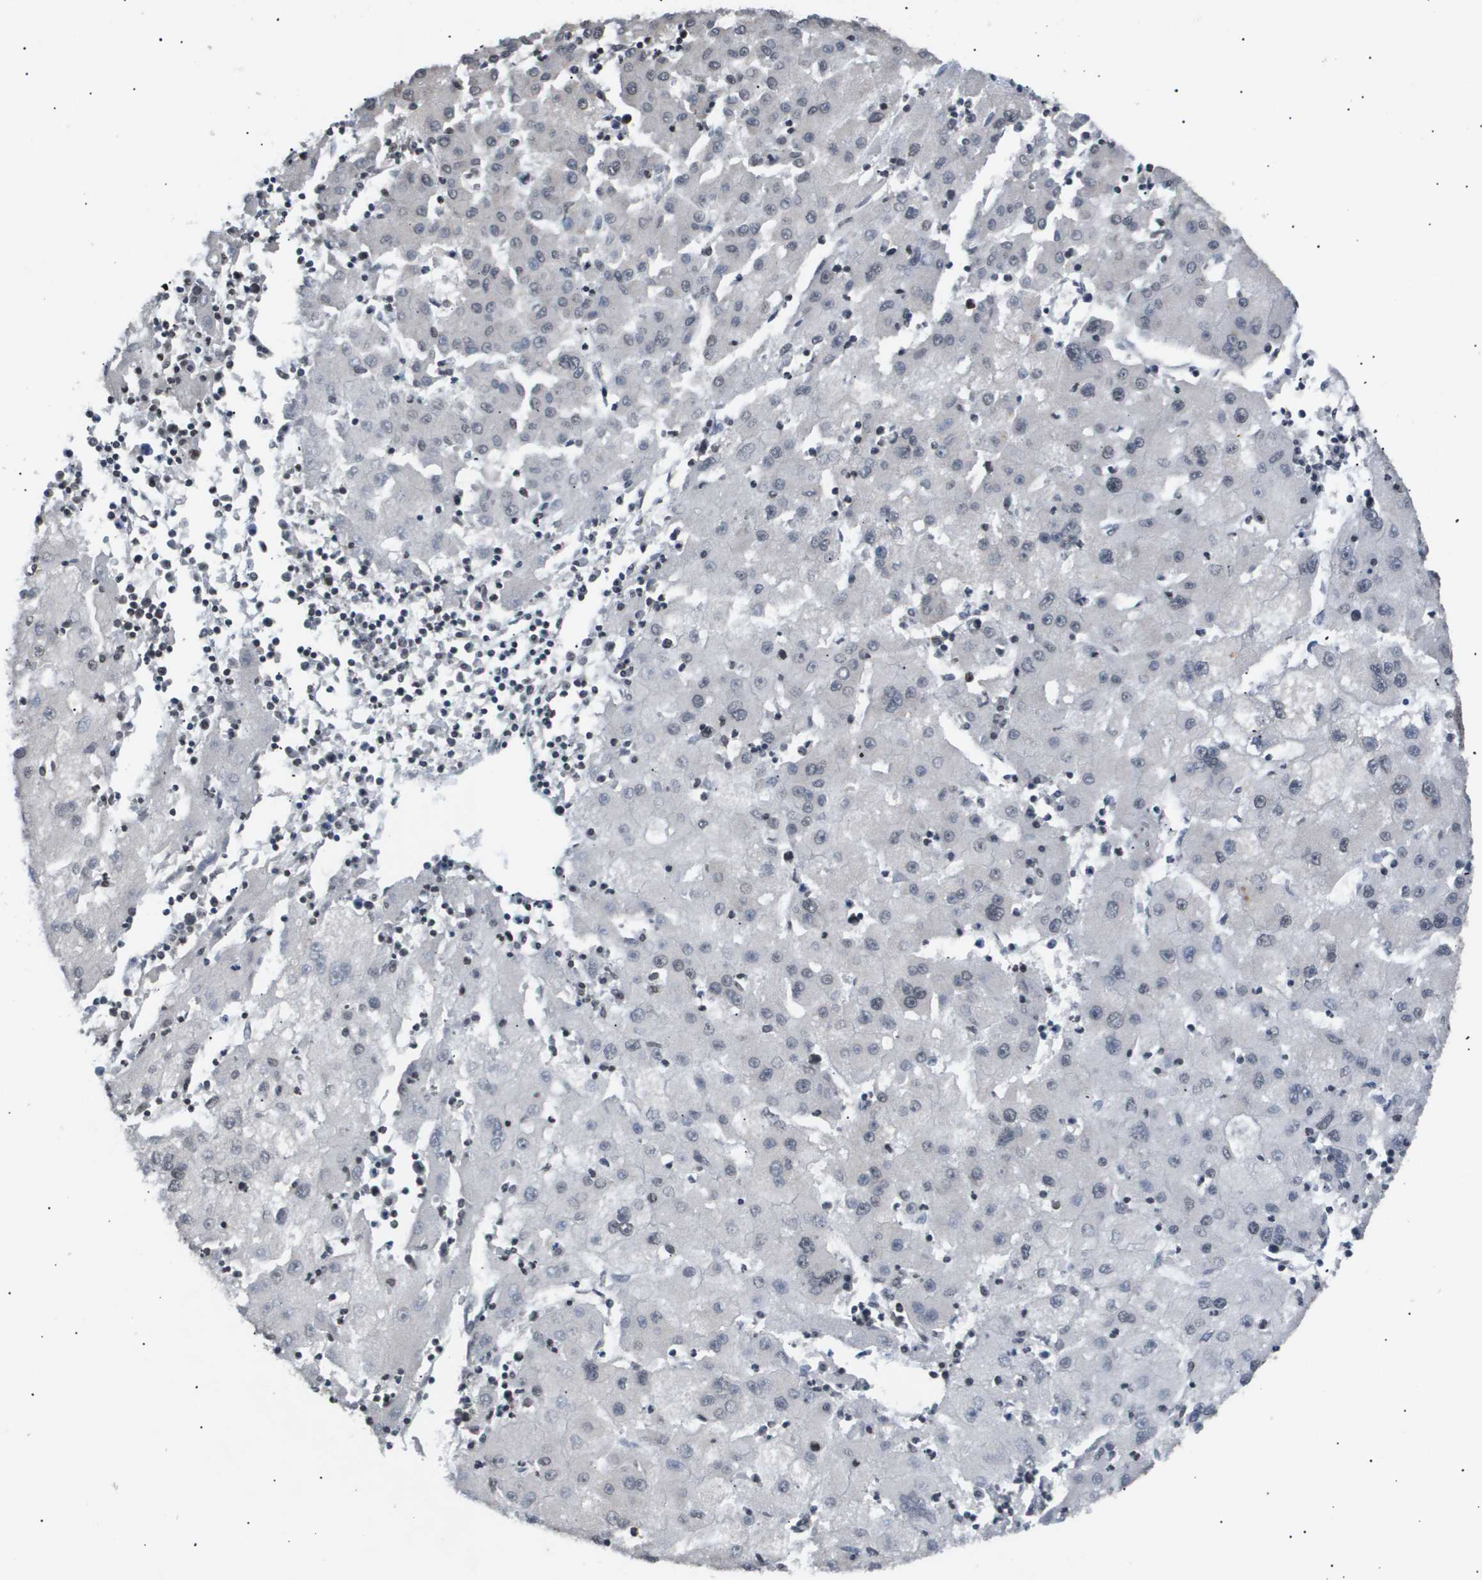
{"staining": {"intensity": "negative", "quantity": "none", "location": "none"}, "tissue": "liver cancer", "cell_type": "Tumor cells", "image_type": "cancer", "snomed": [{"axis": "morphology", "description": "Carcinoma, Hepatocellular, NOS"}, {"axis": "topography", "description": "Liver"}], "caption": "Image shows no significant protein expression in tumor cells of liver hepatocellular carcinoma.", "gene": "ANAPC2", "patient": {"sex": "male", "age": 72}}